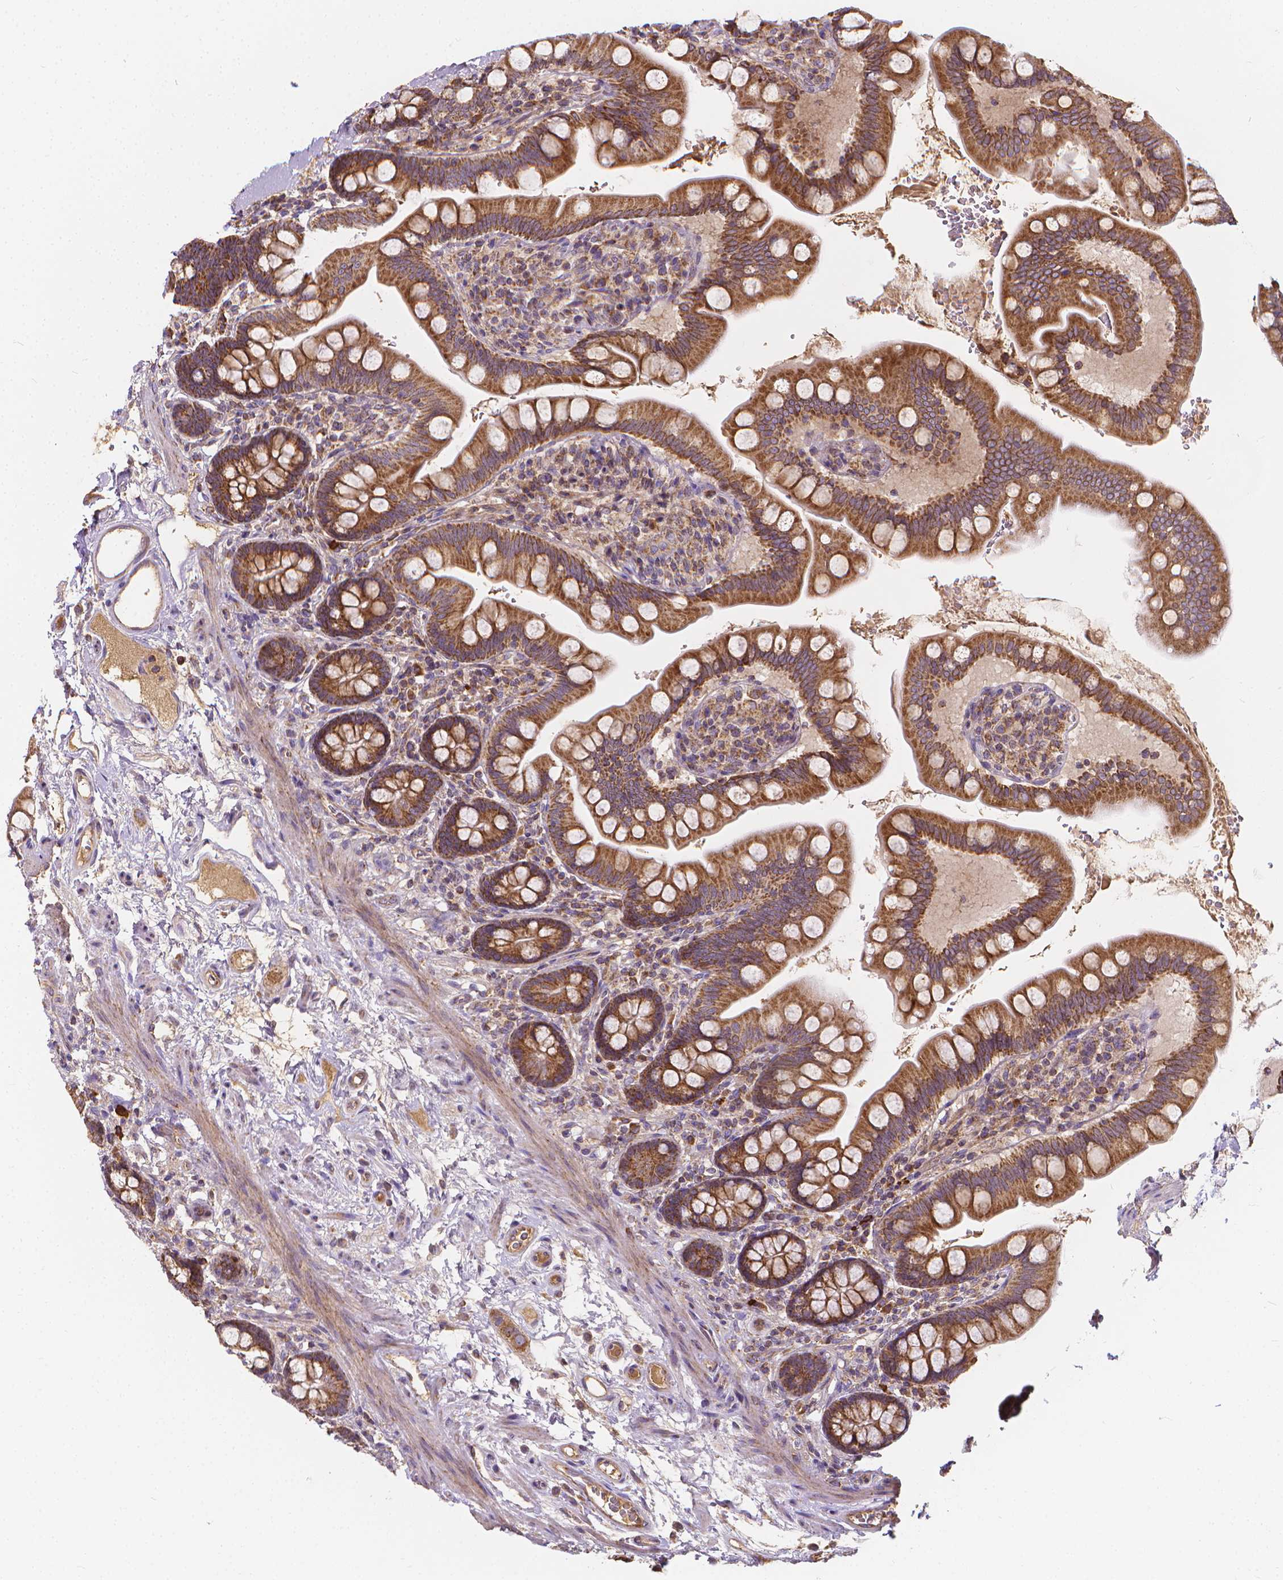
{"staining": {"intensity": "strong", "quantity": ">75%", "location": "cytoplasmic/membranous"}, "tissue": "small intestine", "cell_type": "Glandular cells", "image_type": "normal", "snomed": [{"axis": "morphology", "description": "Normal tissue, NOS"}, {"axis": "topography", "description": "Small intestine"}], "caption": "Immunohistochemistry image of normal small intestine stained for a protein (brown), which reveals high levels of strong cytoplasmic/membranous positivity in approximately >75% of glandular cells.", "gene": "SNCAIP", "patient": {"sex": "female", "age": 56}}